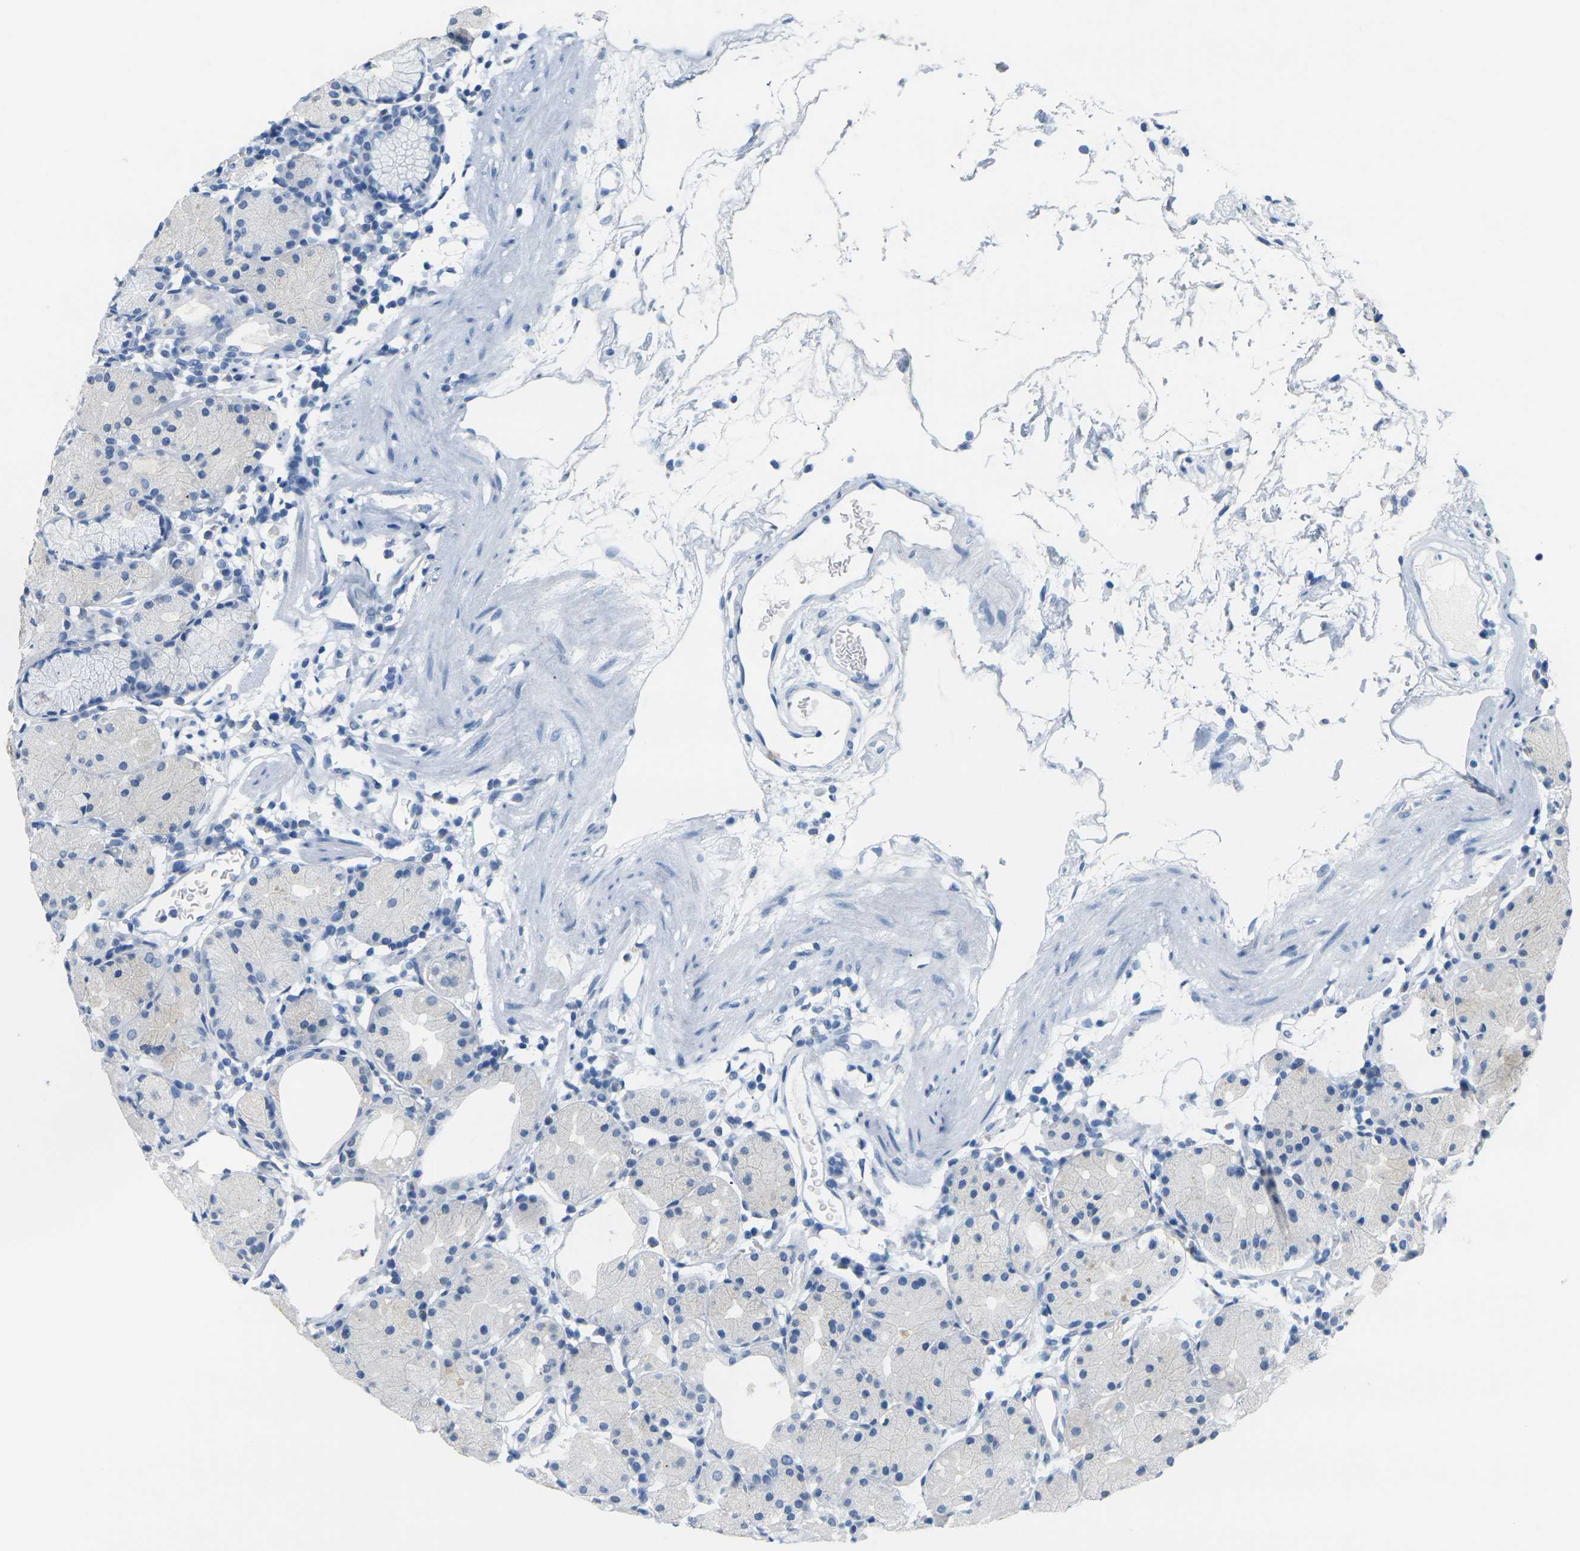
{"staining": {"intensity": "negative", "quantity": "none", "location": "none"}, "tissue": "stomach", "cell_type": "Glandular cells", "image_type": "normal", "snomed": [{"axis": "morphology", "description": "Normal tissue, NOS"}, {"axis": "topography", "description": "Stomach"}, {"axis": "topography", "description": "Stomach, lower"}], "caption": "Immunohistochemistry (IHC) micrograph of unremarkable stomach: human stomach stained with DAB (3,3'-diaminobenzidine) exhibits no significant protein staining in glandular cells.", "gene": "CTAG1A", "patient": {"sex": "female", "age": 75}}